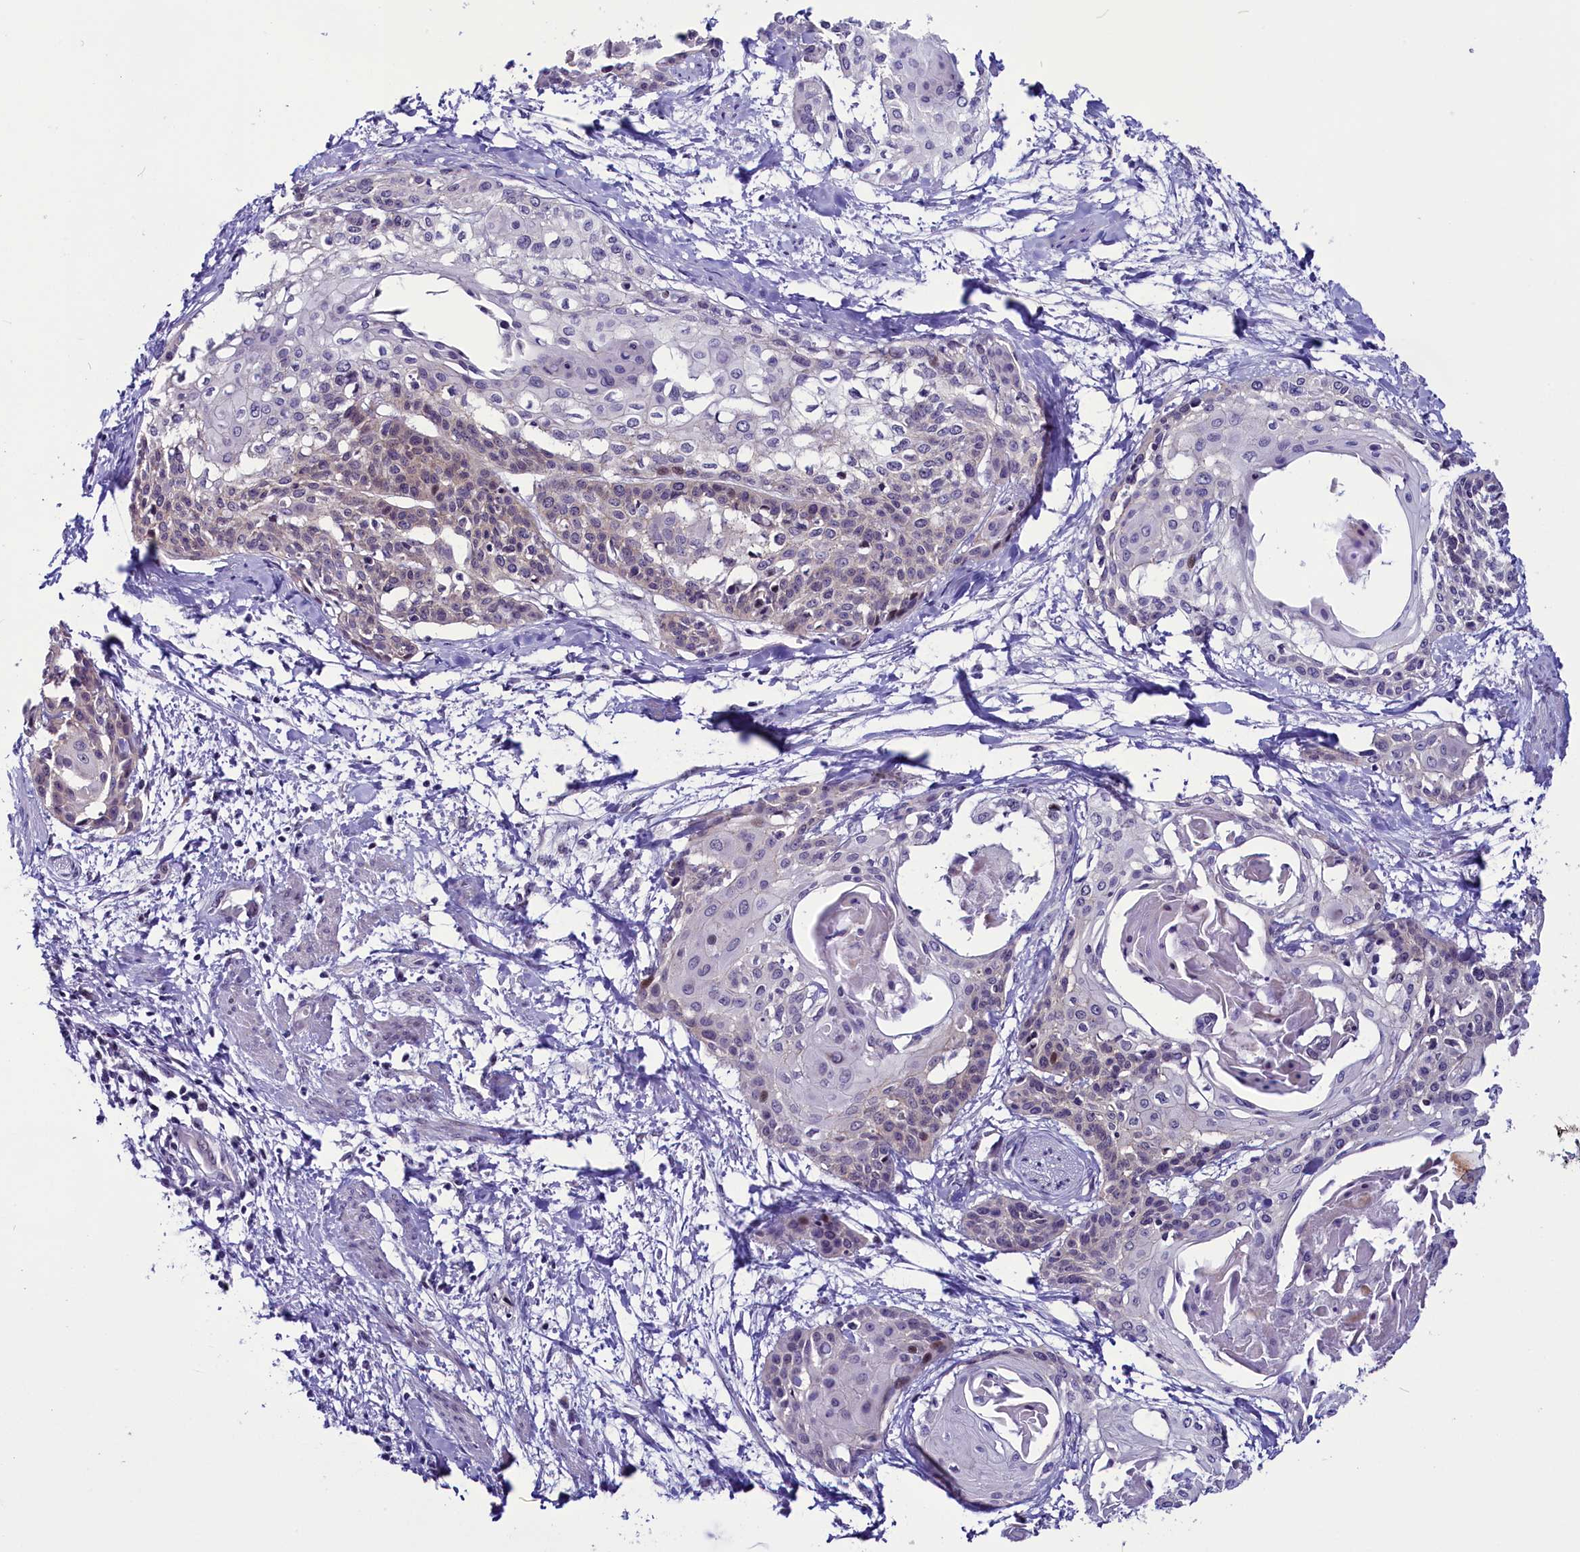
{"staining": {"intensity": "negative", "quantity": "none", "location": "none"}, "tissue": "cervical cancer", "cell_type": "Tumor cells", "image_type": "cancer", "snomed": [{"axis": "morphology", "description": "Squamous cell carcinoma, NOS"}, {"axis": "topography", "description": "Cervix"}], "caption": "This is an immunohistochemistry (IHC) image of cervical cancer (squamous cell carcinoma). There is no expression in tumor cells.", "gene": "CCDC106", "patient": {"sex": "female", "age": 57}}